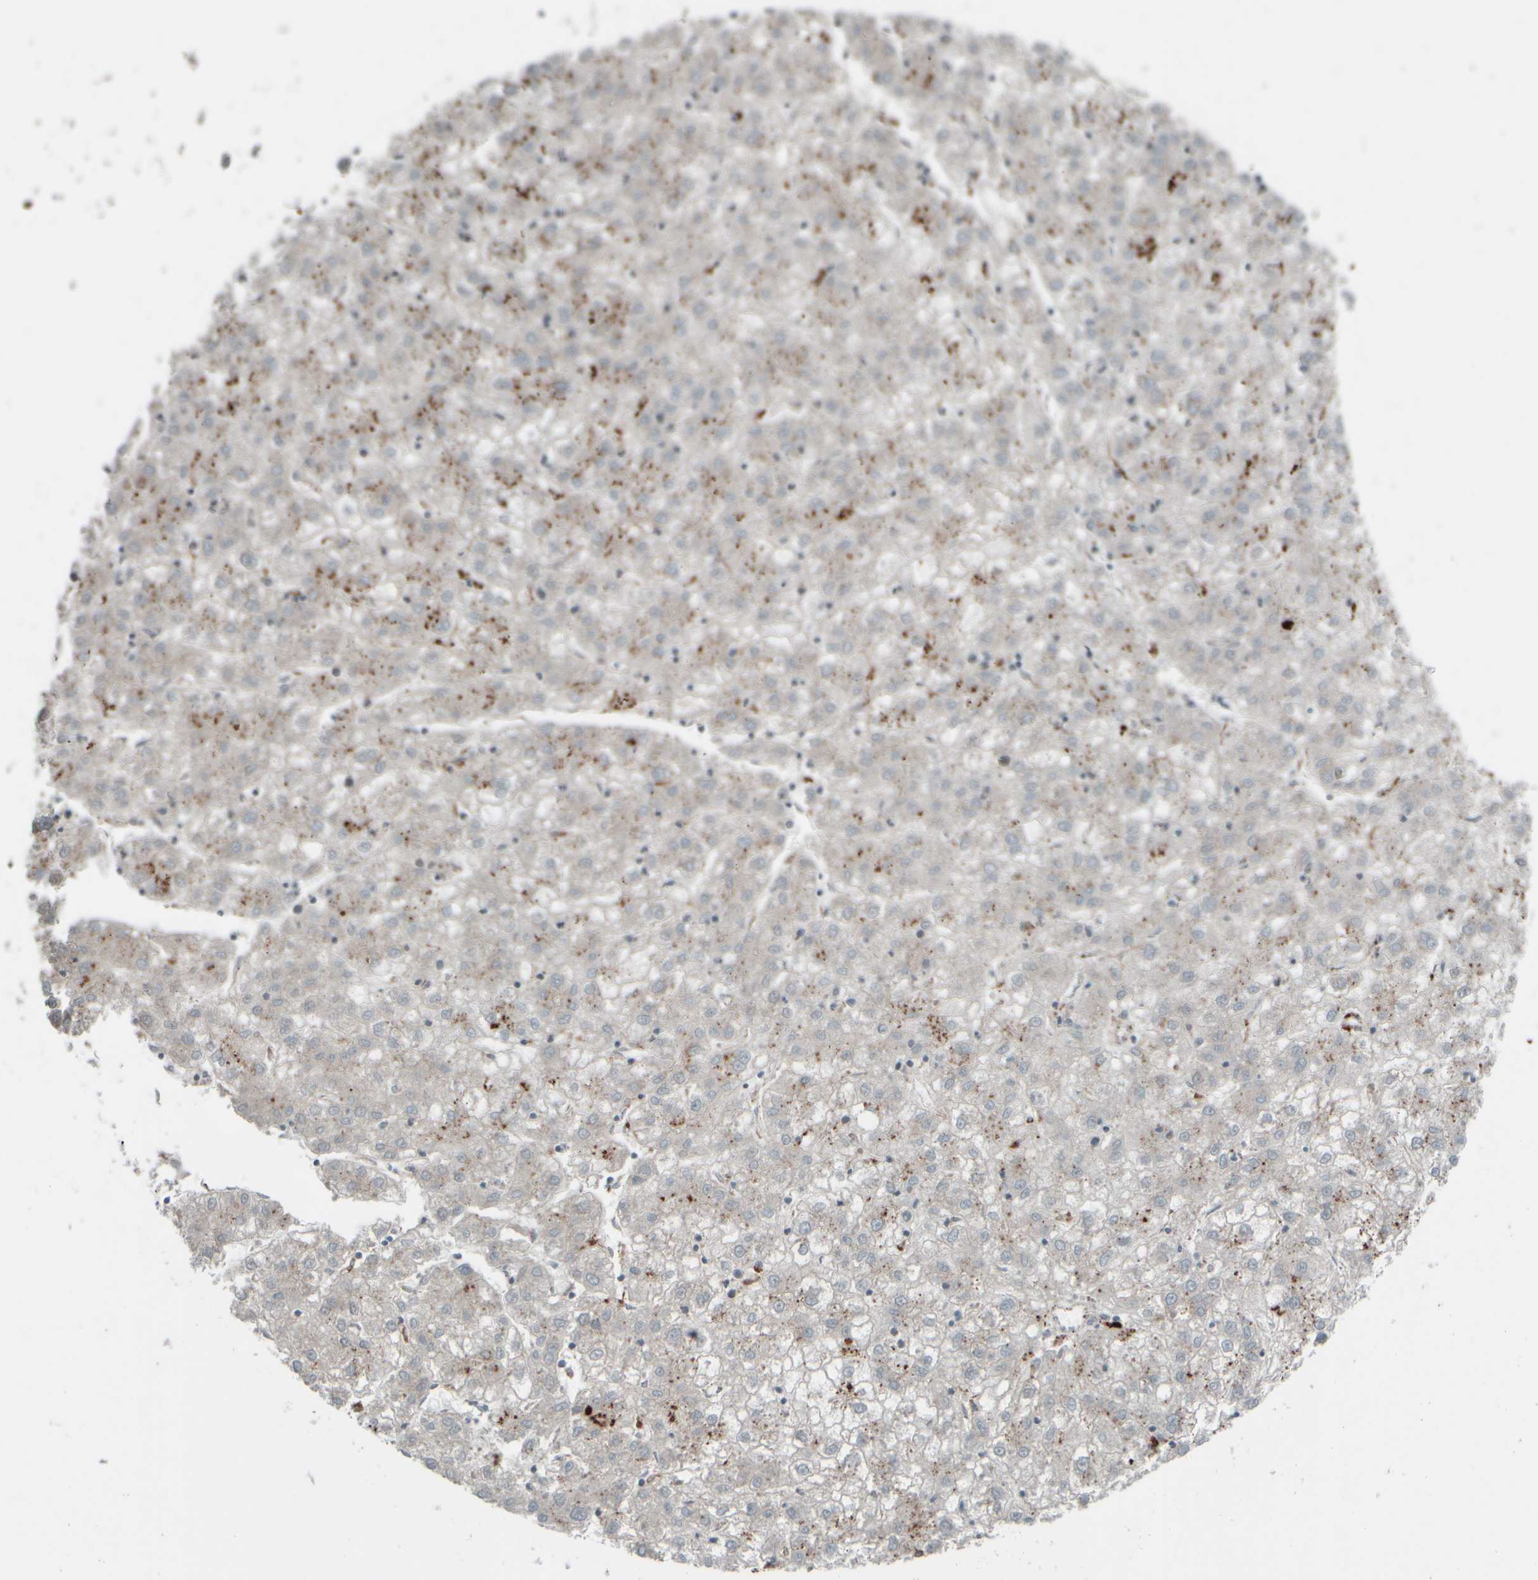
{"staining": {"intensity": "weak", "quantity": "25%-75%", "location": "cytoplasmic/membranous"}, "tissue": "liver cancer", "cell_type": "Tumor cells", "image_type": "cancer", "snomed": [{"axis": "morphology", "description": "Carcinoma, Hepatocellular, NOS"}, {"axis": "topography", "description": "Liver"}], "caption": "Liver cancer tissue displays weak cytoplasmic/membranous positivity in about 25%-75% of tumor cells", "gene": "GIGYF1", "patient": {"sex": "male", "age": 72}}